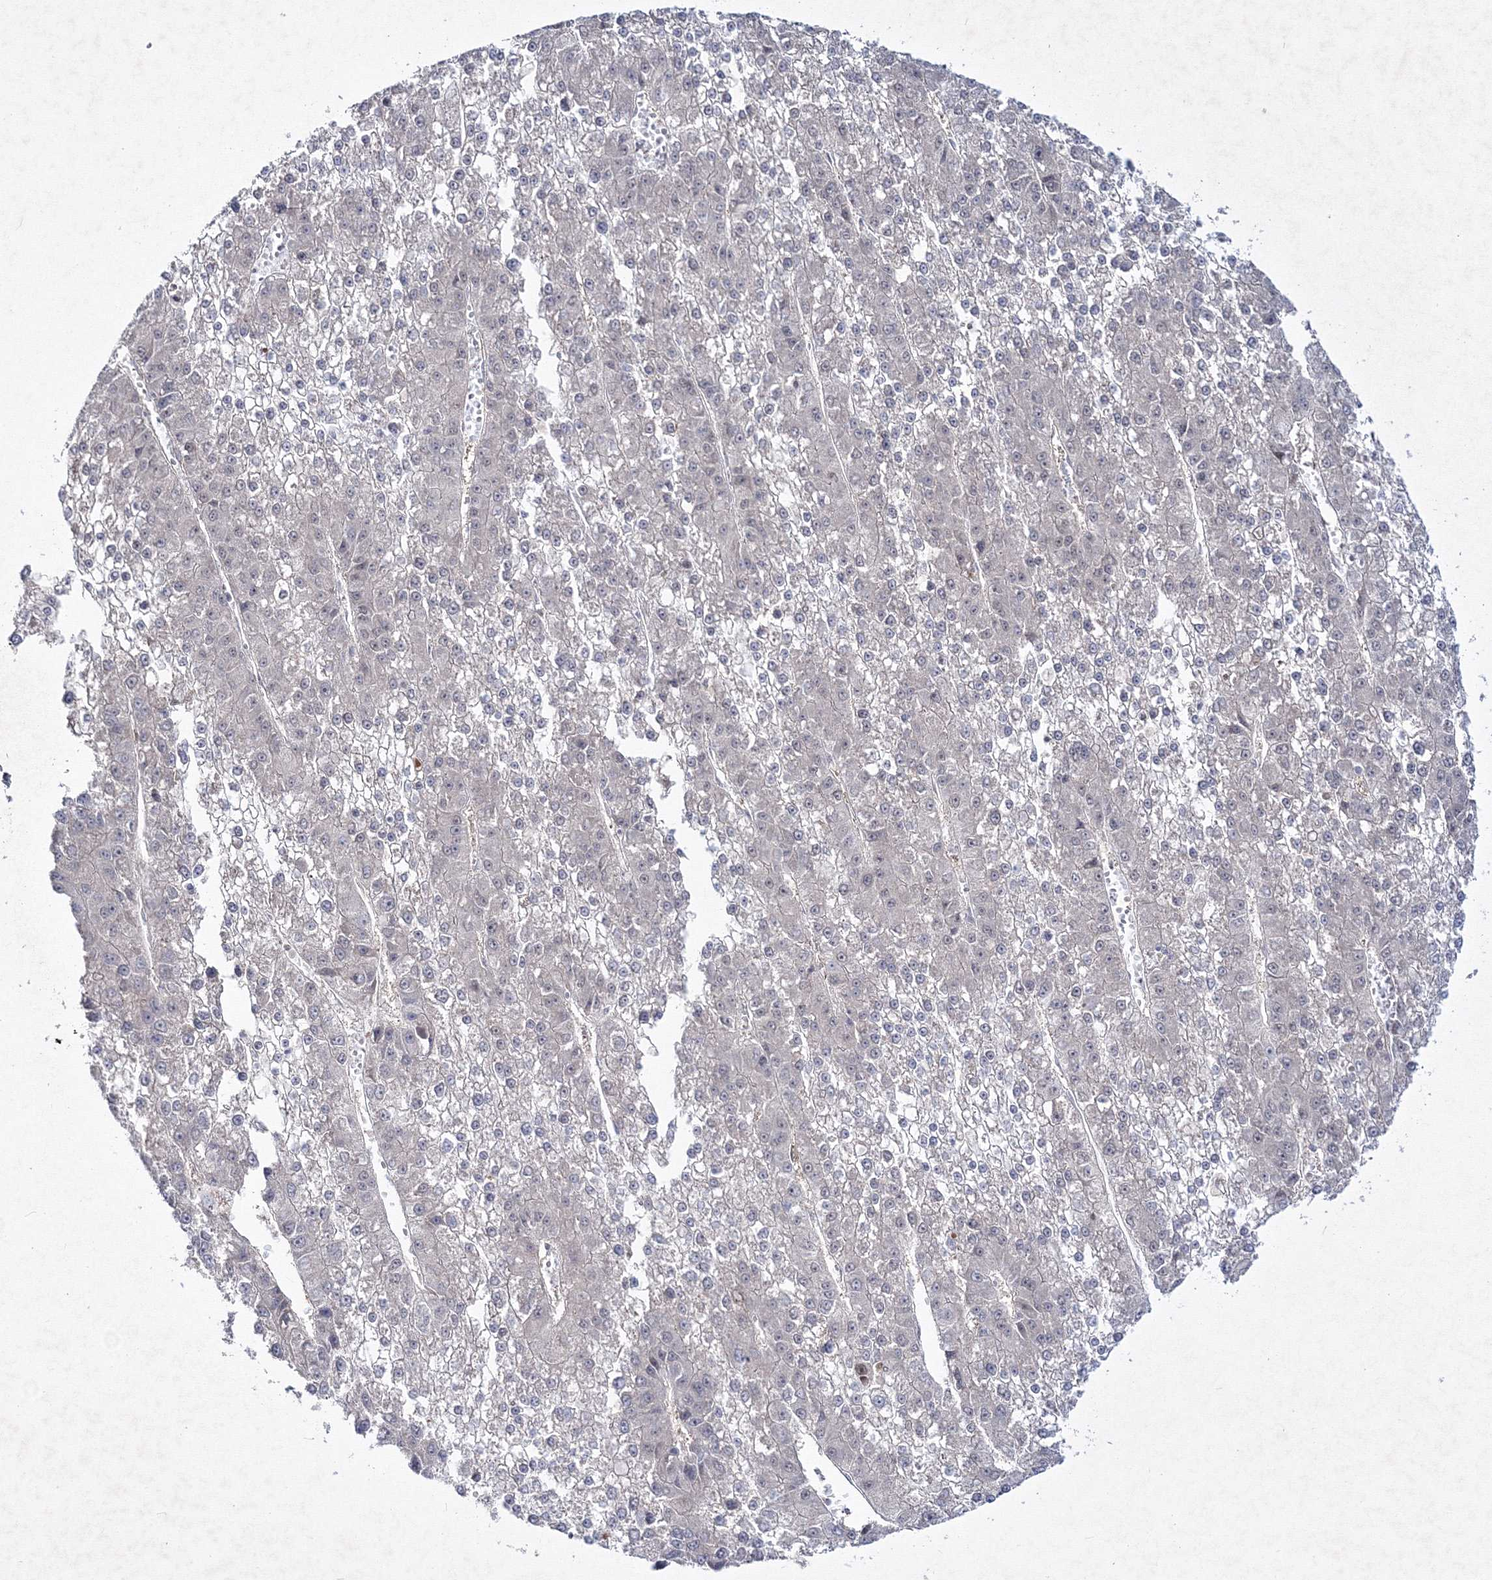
{"staining": {"intensity": "negative", "quantity": "none", "location": "none"}, "tissue": "liver cancer", "cell_type": "Tumor cells", "image_type": "cancer", "snomed": [{"axis": "morphology", "description": "Carcinoma, Hepatocellular, NOS"}, {"axis": "topography", "description": "Liver"}], "caption": "IHC micrograph of human liver cancer stained for a protein (brown), which demonstrates no staining in tumor cells.", "gene": "IPMK", "patient": {"sex": "female", "age": 73}}